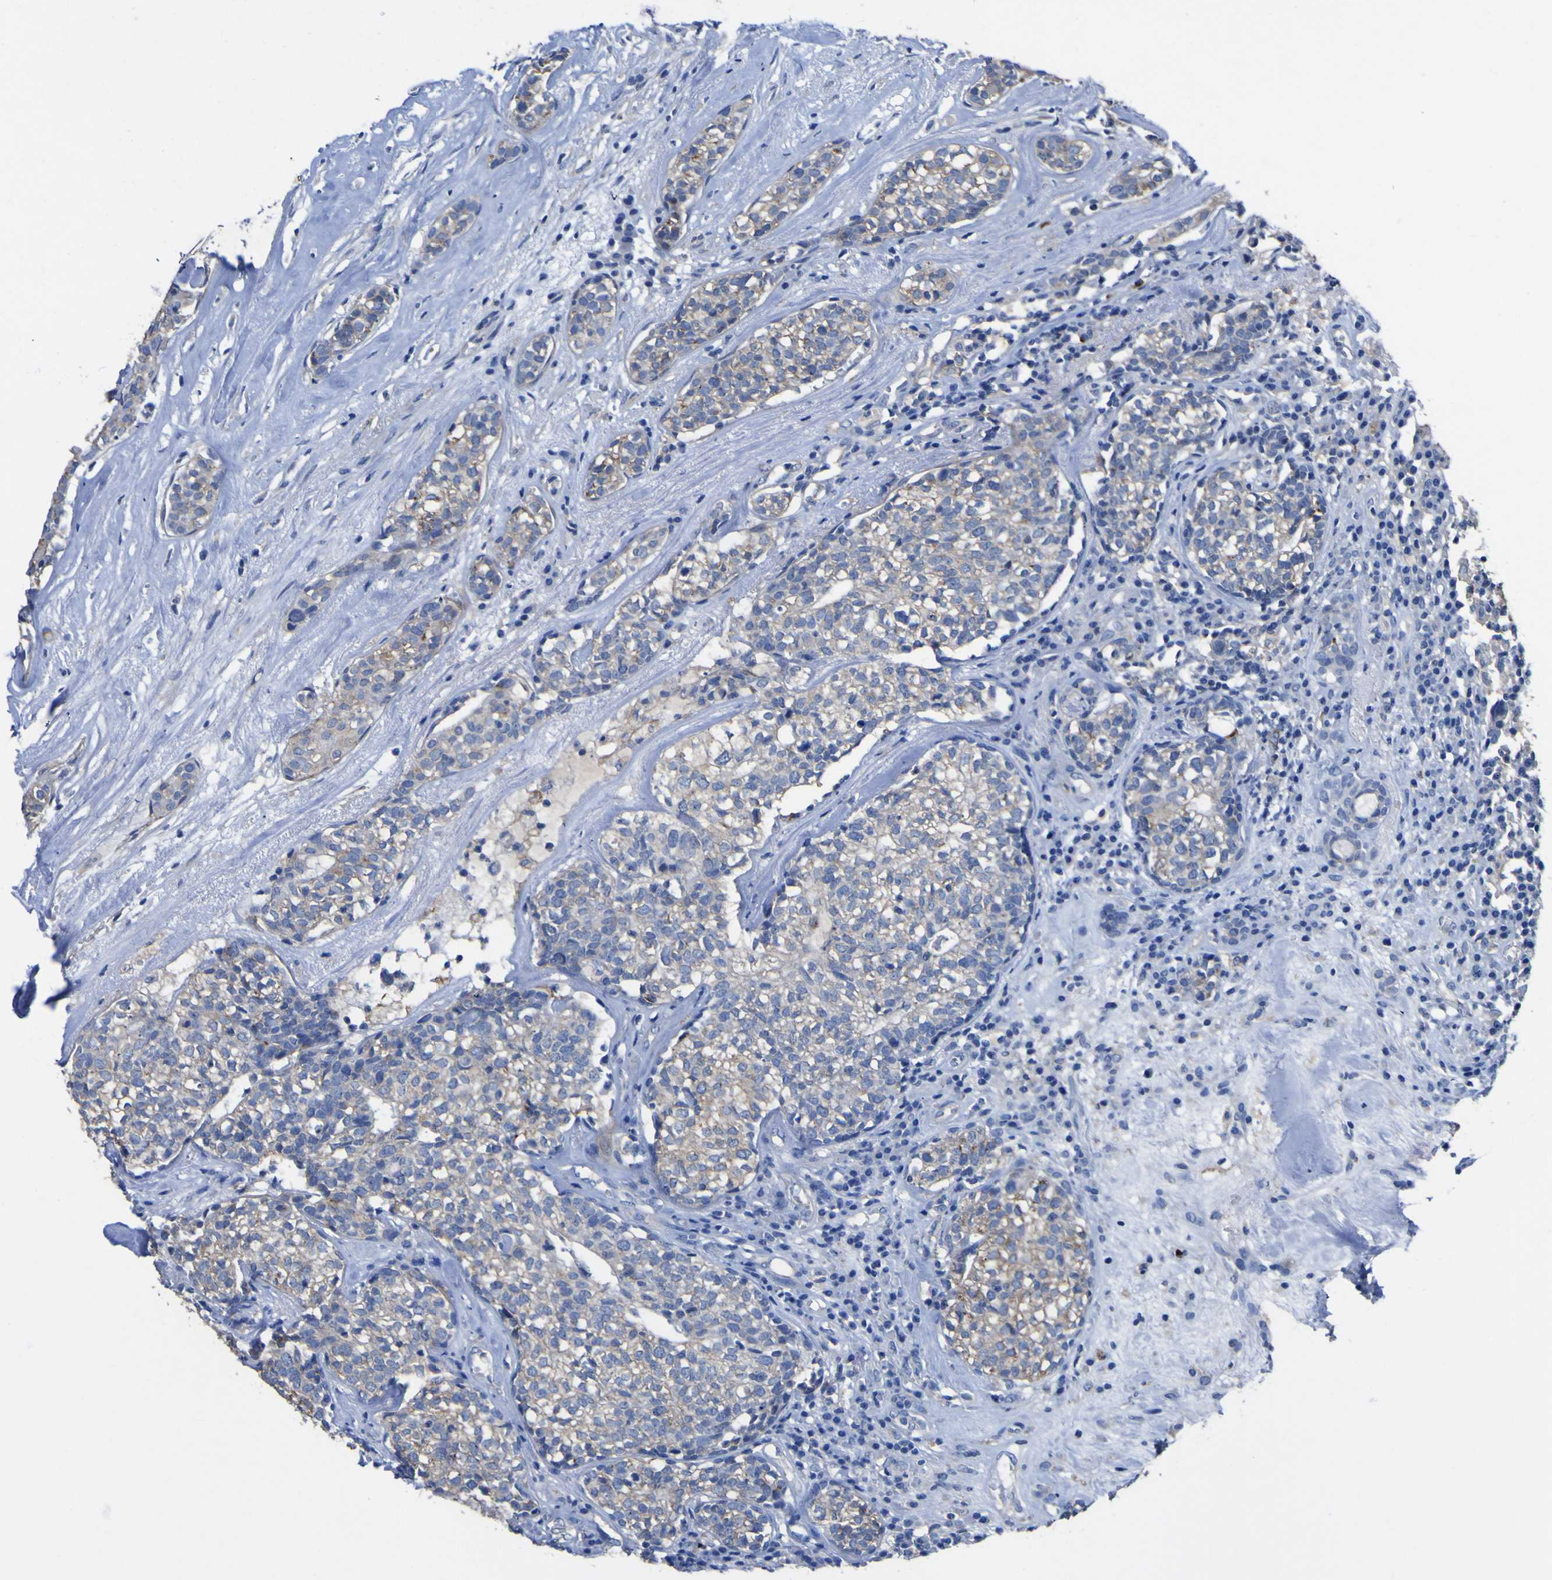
{"staining": {"intensity": "weak", "quantity": "25%-75%", "location": "cytoplasmic/membranous"}, "tissue": "head and neck cancer", "cell_type": "Tumor cells", "image_type": "cancer", "snomed": [{"axis": "morphology", "description": "Adenocarcinoma, NOS"}, {"axis": "topography", "description": "Salivary gland"}, {"axis": "topography", "description": "Head-Neck"}], "caption": "The histopathology image exhibits a brown stain indicating the presence of a protein in the cytoplasmic/membranous of tumor cells in head and neck cancer. The staining was performed using DAB (3,3'-diaminobenzidine), with brown indicating positive protein expression. Nuclei are stained blue with hematoxylin.", "gene": "AGO4", "patient": {"sex": "female", "age": 65}}